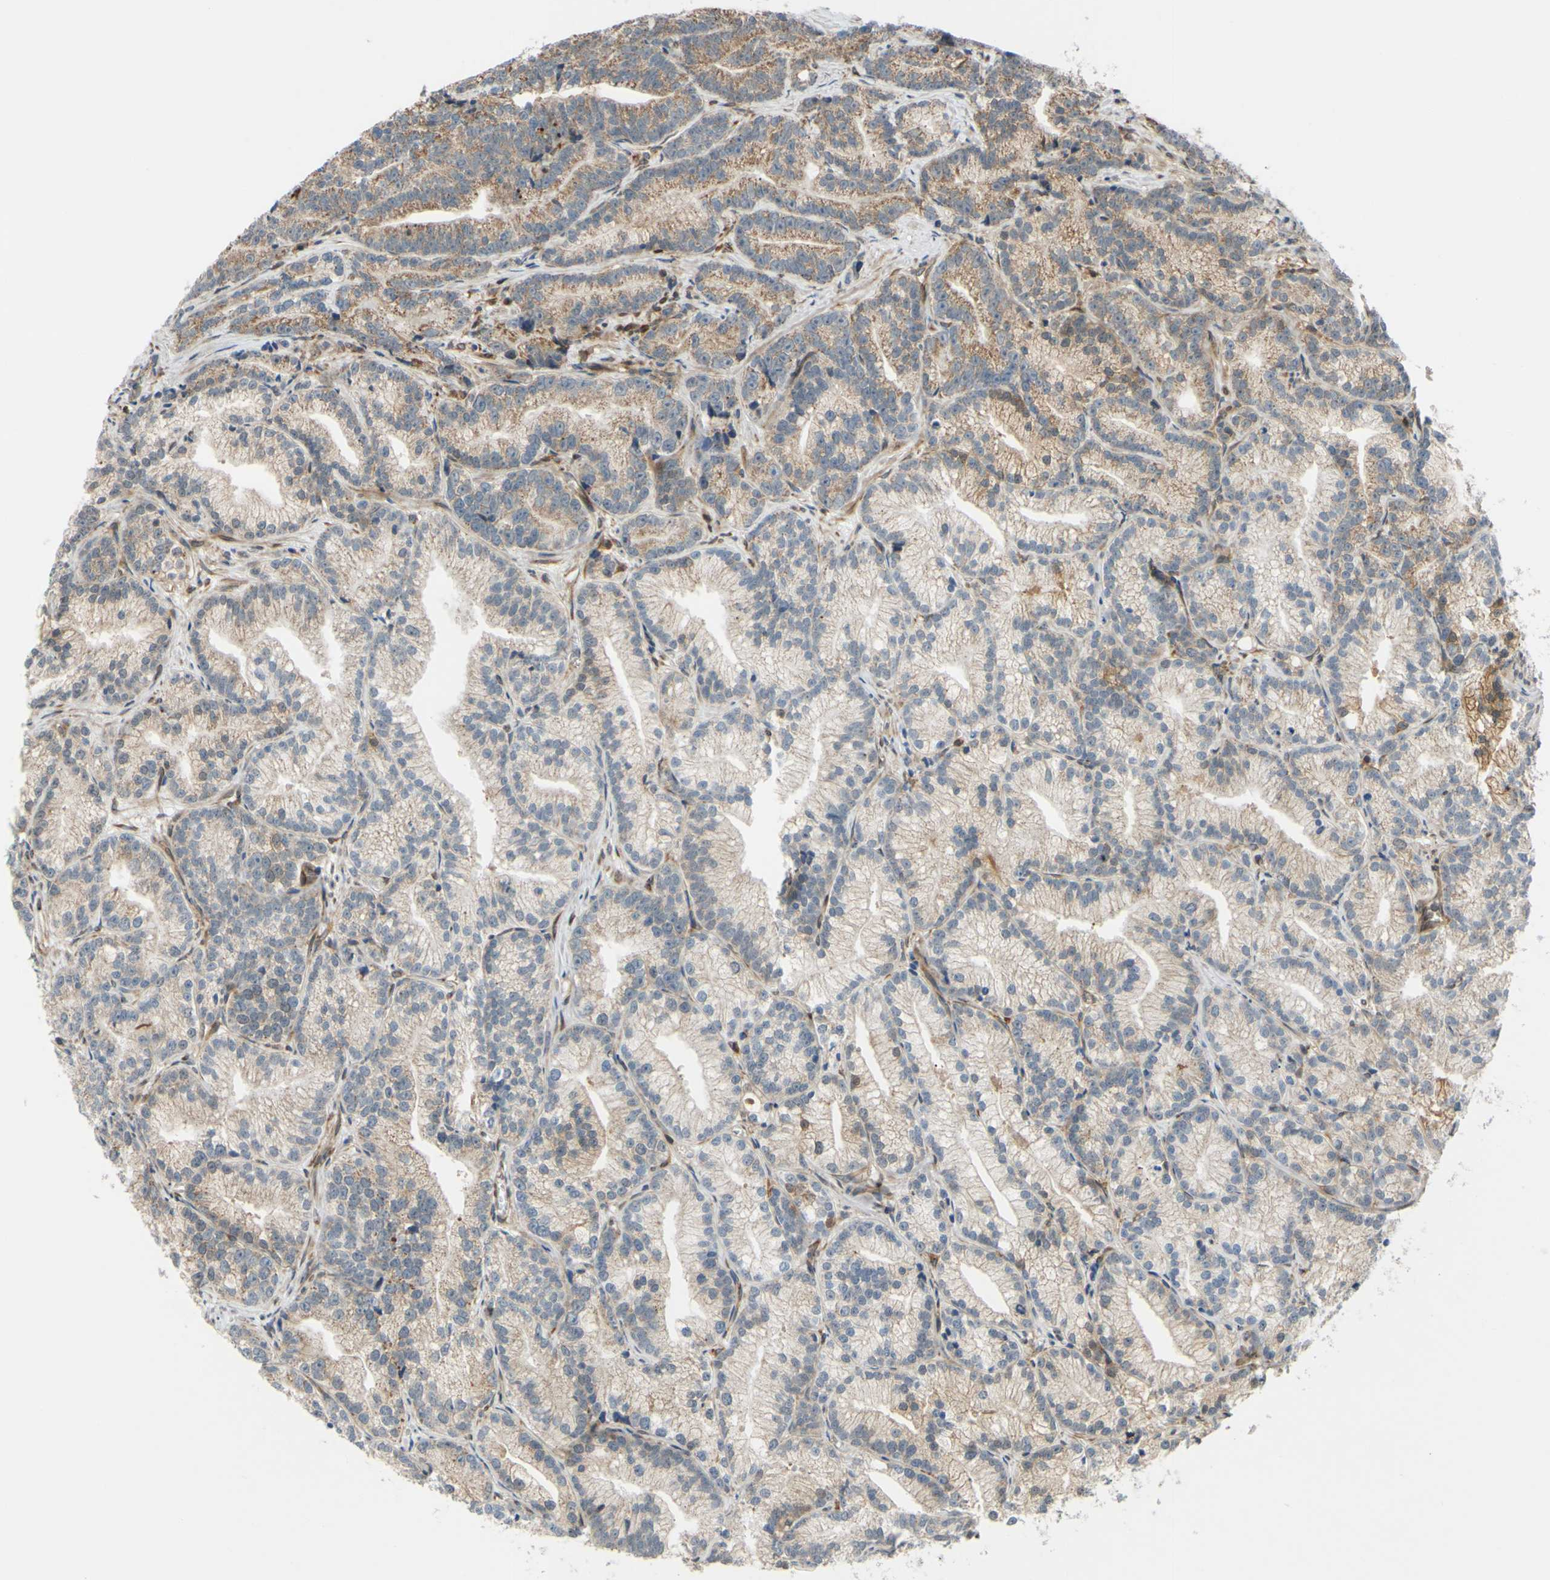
{"staining": {"intensity": "moderate", "quantity": "25%-75%", "location": "cytoplasmic/membranous"}, "tissue": "prostate cancer", "cell_type": "Tumor cells", "image_type": "cancer", "snomed": [{"axis": "morphology", "description": "Adenocarcinoma, Low grade"}, {"axis": "topography", "description": "Prostate"}], "caption": "Prostate adenocarcinoma (low-grade) was stained to show a protein in brown. There is medium levels of moderate cytoplasmic/membranous positivity in about 25%-75% of tumor cells. (DAB IHC, brown staining for protein, blue staining for nuclei).", "gene": "PRAF2", "patient": {"sex": "male", "age": 89}}